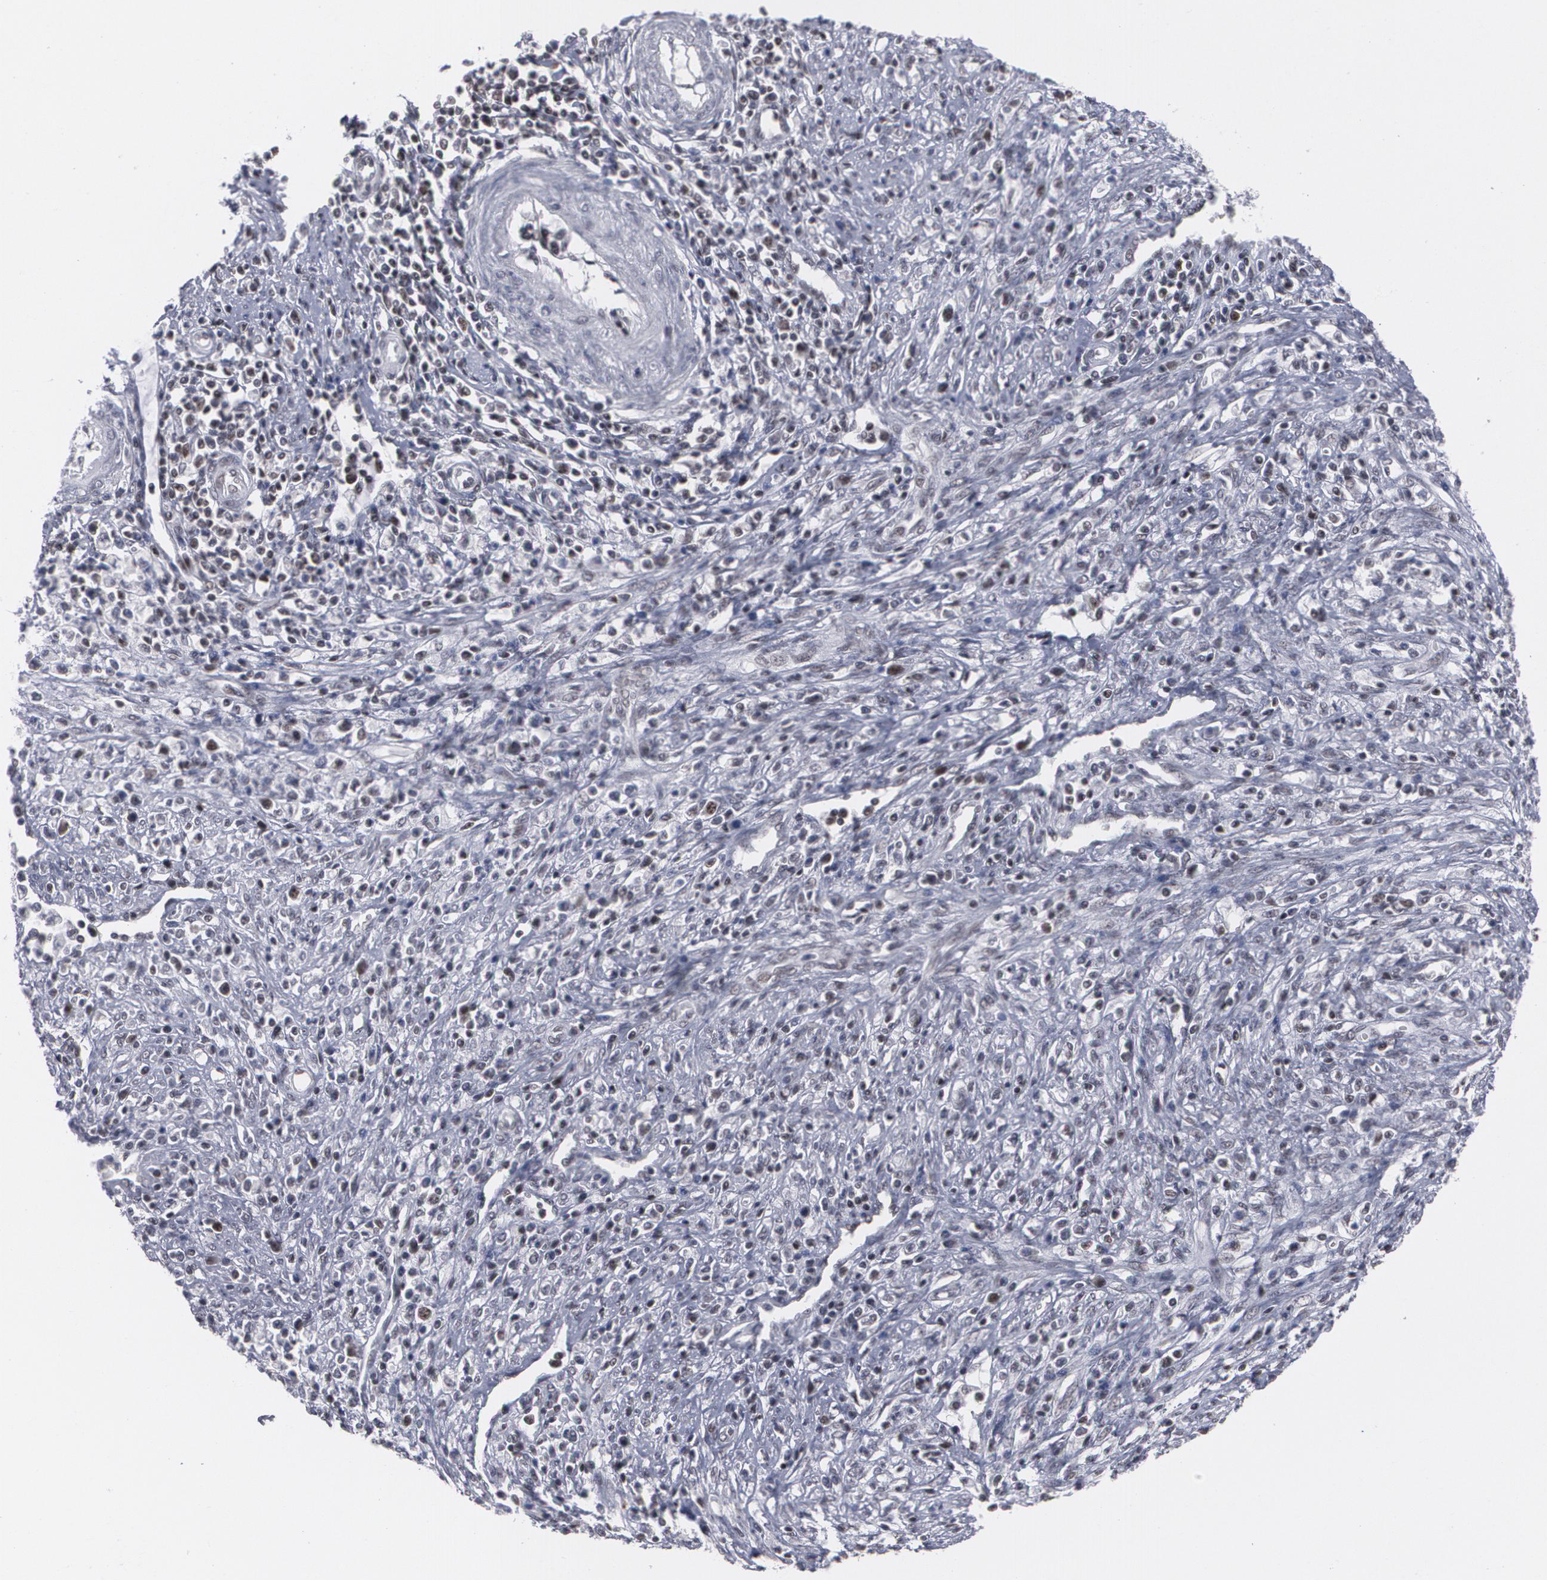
{"staining": {"intensity": "weak", "quantity": "<25%", "location": "nuclear"}, "tissue": "cervical cancer", "cell_type": "Tumor cells", "image_type": "cancer", "snomed": [{"axis": "morphology", "description": "Adenocarcinoma, NOS"}, {"axis": "topography", "description": "Cervix"}], "caption": "Protein analysis of cervical cancer (adenocarcinoma) reveals no significant expression in tumor cells.", "gene": "MCL1", "patient": {"sex": "female", "age": 36}}